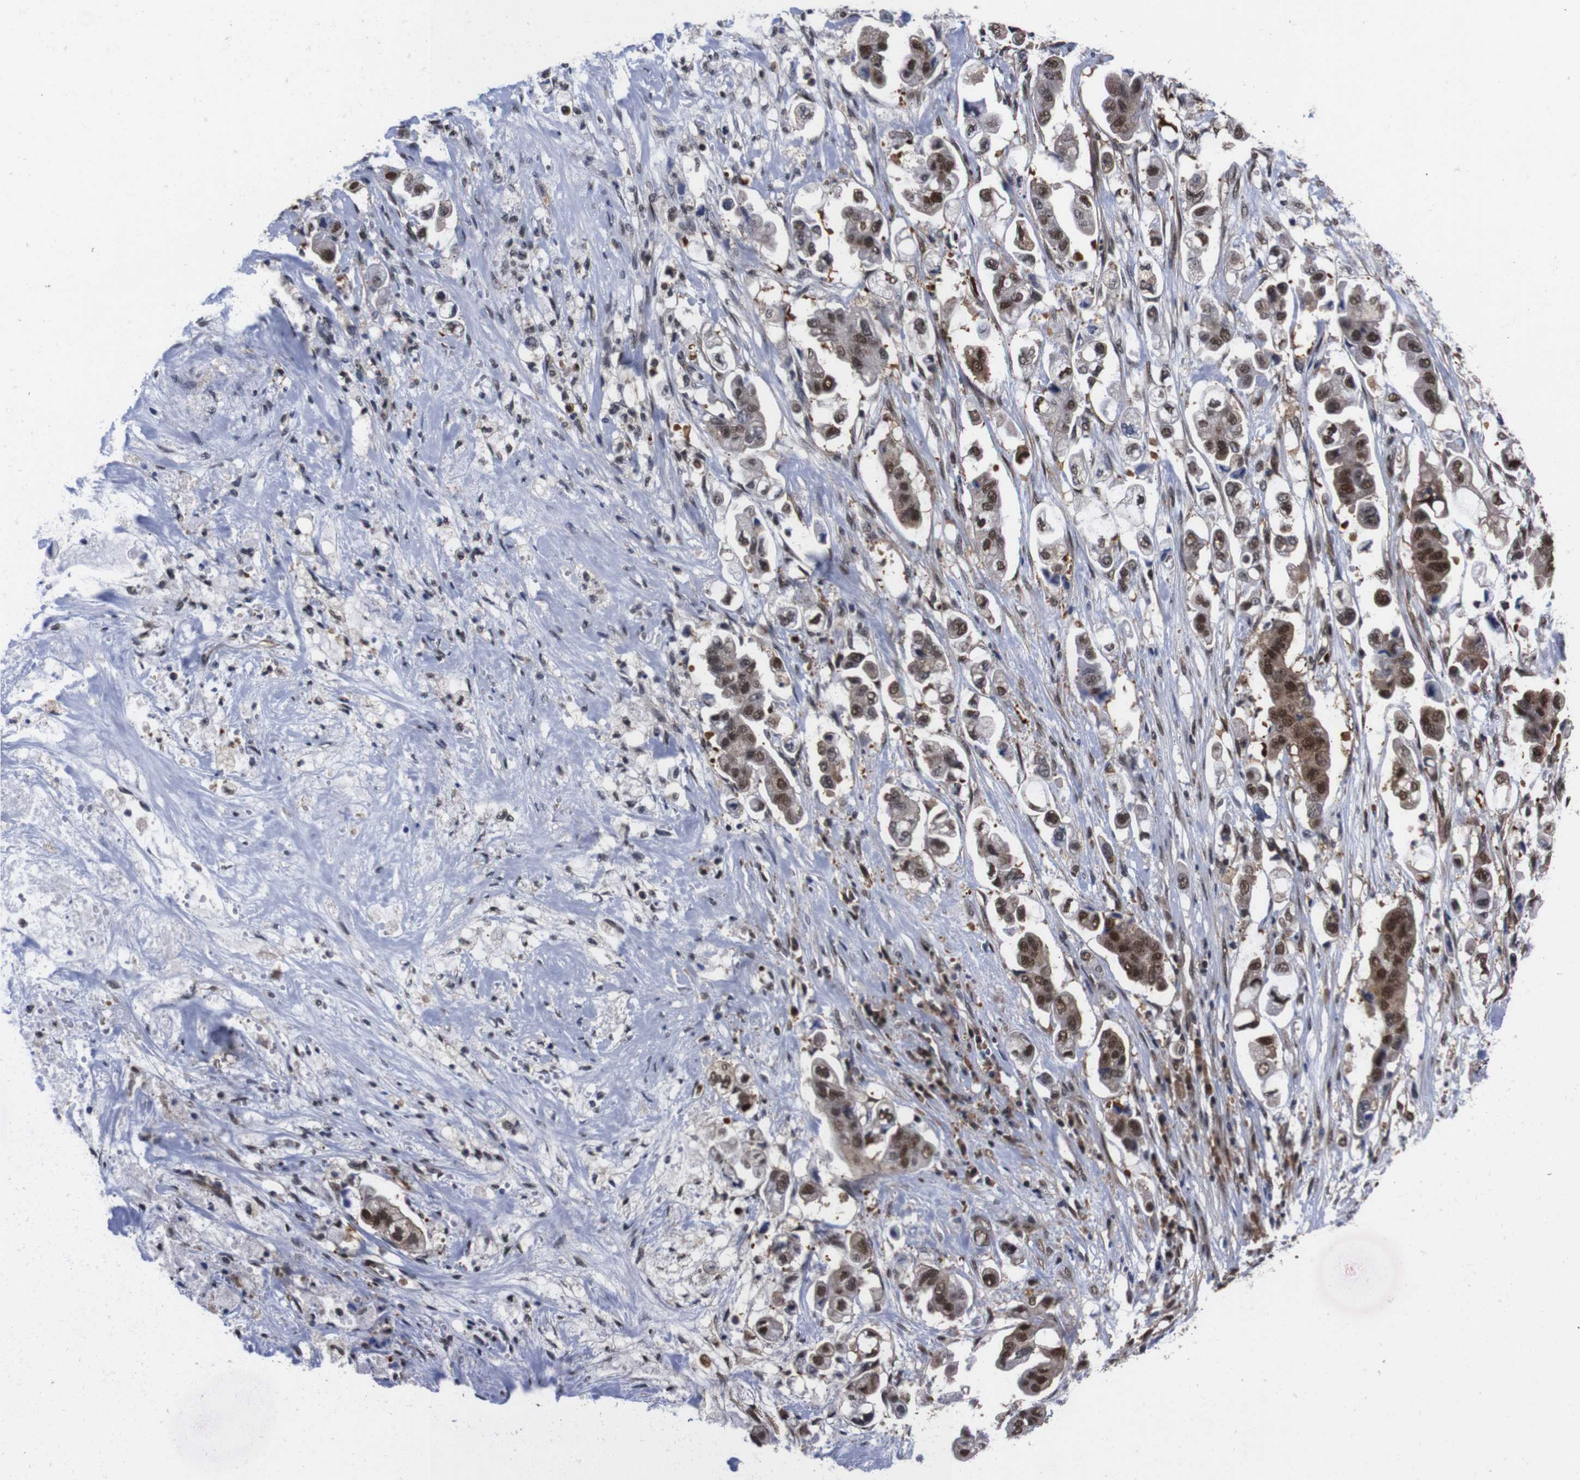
{"staining": {"intensity": "moderate", "quantity": ">75%", "location": "cytoplasmic/membranous,nuclear"}, "tissue": "stomach cancer", "cell_type": "Tumor cells", "image_type": "cancer", "snomed": [{"axis": "morphology", "description": "Adenocarcinoma, NOS"}, {"axis": "topography", "description": "Stomach"}], "caption": "This is a histology image of IHC staining of stomach cancer, which shows moderate positivity in the cytoplasmic/membranous and nuclear of tumor cells.", "gene": "UBQLN2", "patient": {"sex": "male", "age": 62}}